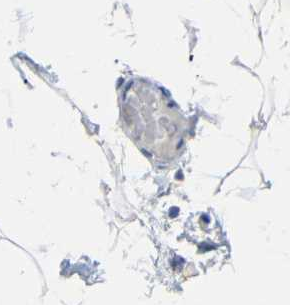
{"staining": {"intensity": "negative", "quantity": "none", "location": "none"}, "tissue": "adipose tissue", "cell_type": "Adipocytes", "image_type": "normal", "snomed": [{"axis": "morphology", "description": "Normal tissue, NOS"}, {"axis": "topography", "description": "Breast"}, {"axis": "topography", "description": "Soft tissue"}], "caption": "Immunohistochemistry (IHC) of normal human adipose tissue displays no staining in adipocytes.", "gene": "GPR158", "patient": {"sex": "female", "age": 75}}